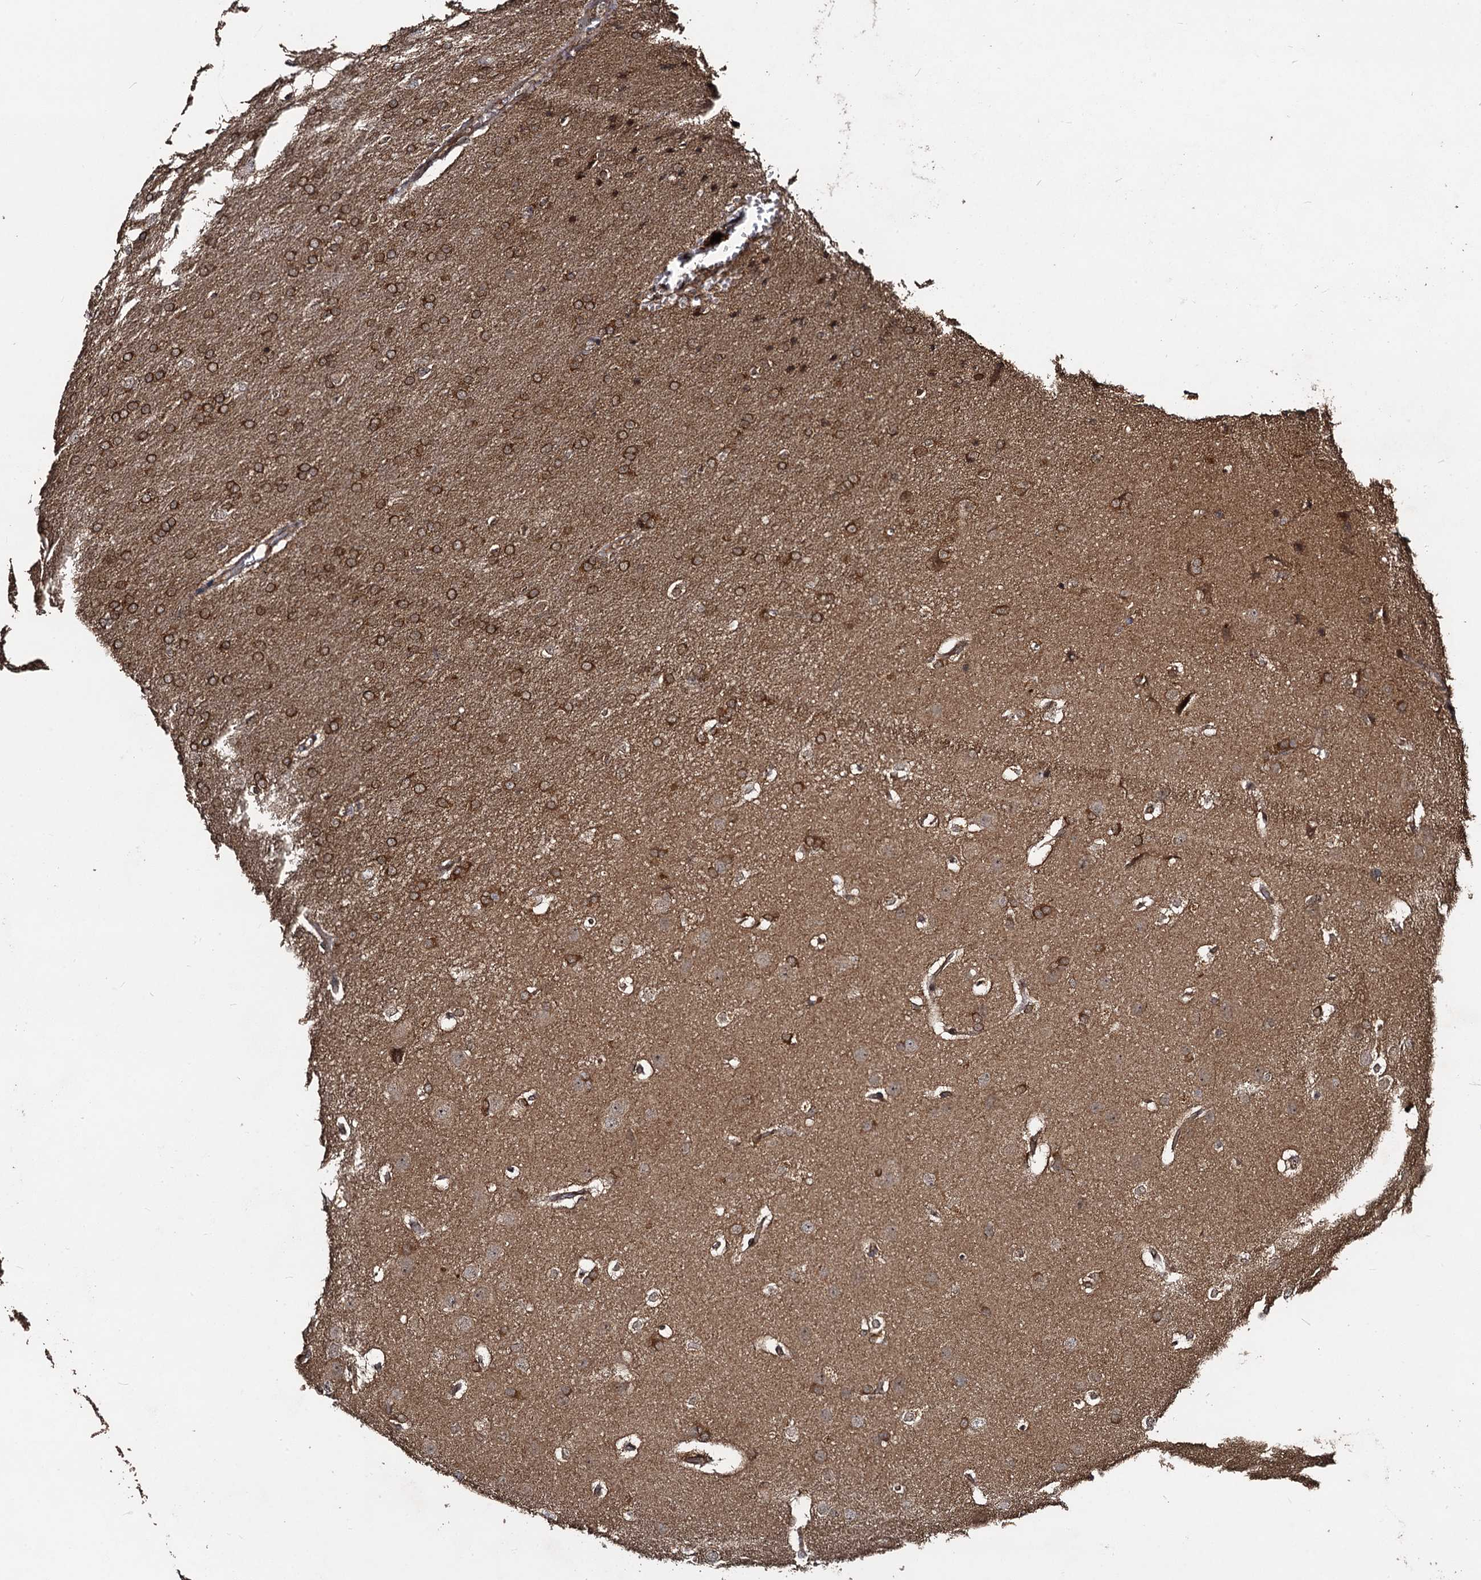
{"staining": {"intensity": "moderate", "quantity": ">75%", "location": "cytoplasmic/membranous"}, "tissue": "glioma", "cell_type": "Tumor cells", "image_type": "cancer", "snomed": [{"axis": "morphology", "description": "Glioma, malignant, Low grade"}, {"axis": "topography", "description": "Brain"}], "caption": "Malignant low-grade glioma stained with a brown dye demonstrates moderate cytoplasmic/membranous positive staining in approximately >75% of tumor cells.", "gene": "KXD1", "patient": {"sex": "female", "age": 32}}